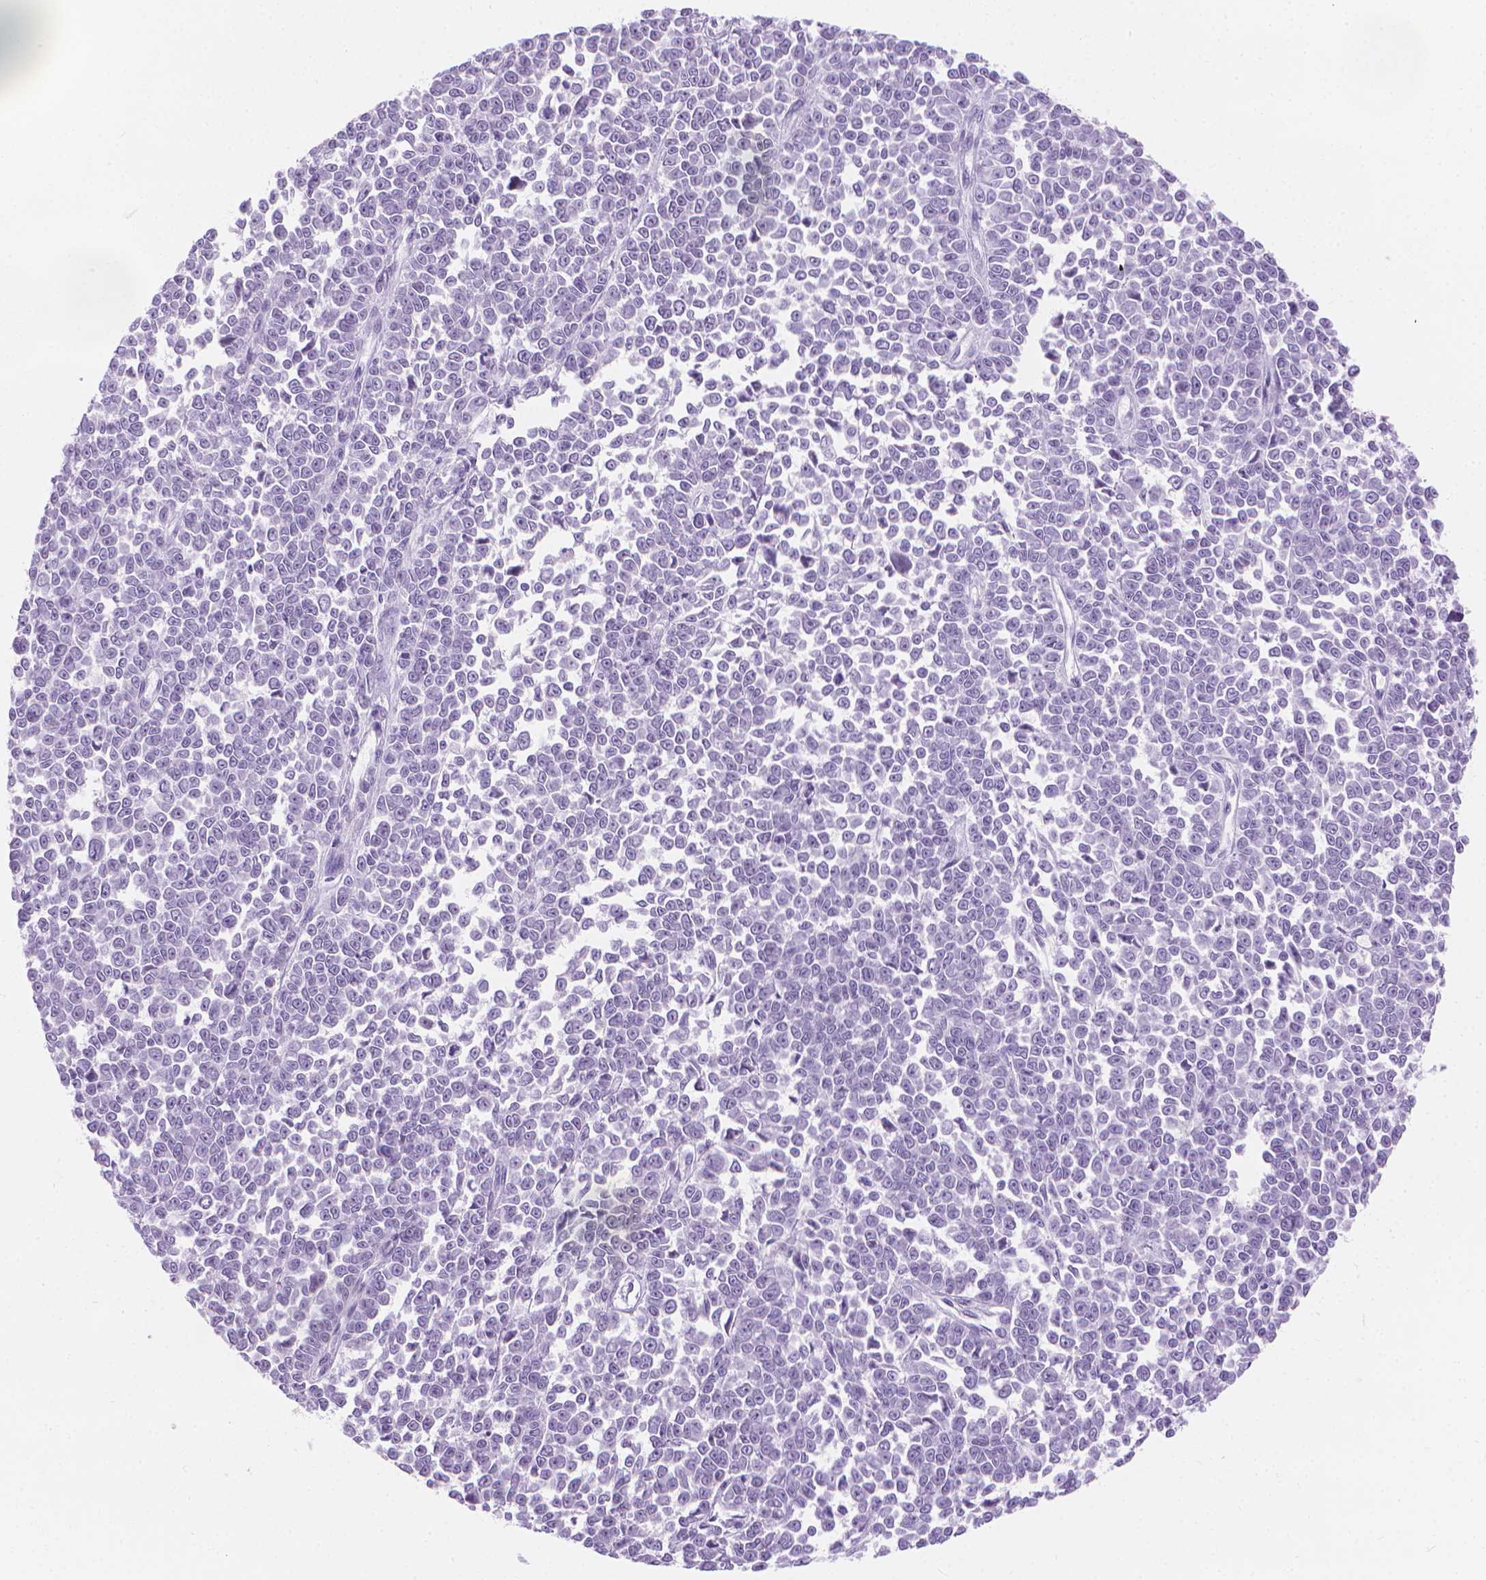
{"staining": {"intensity": "negative", "quantity": "none", "location": "none"}, "tissue": "melanoma", "cell_type": "Tumor cells", "image_type": "cancer", "snomed": [{"axis": "morphology", "description": "Malignant melanoma, NOS"}, {"axis": "topography", "description": "Skin"}], "caption": "A high-resolution histopathology image shows IHC staining of malignant melanoma, which reveals no significant positivity in tumor cells.", "gene": "CFAP52", "patient": {"sex": "female", "age": 95}}